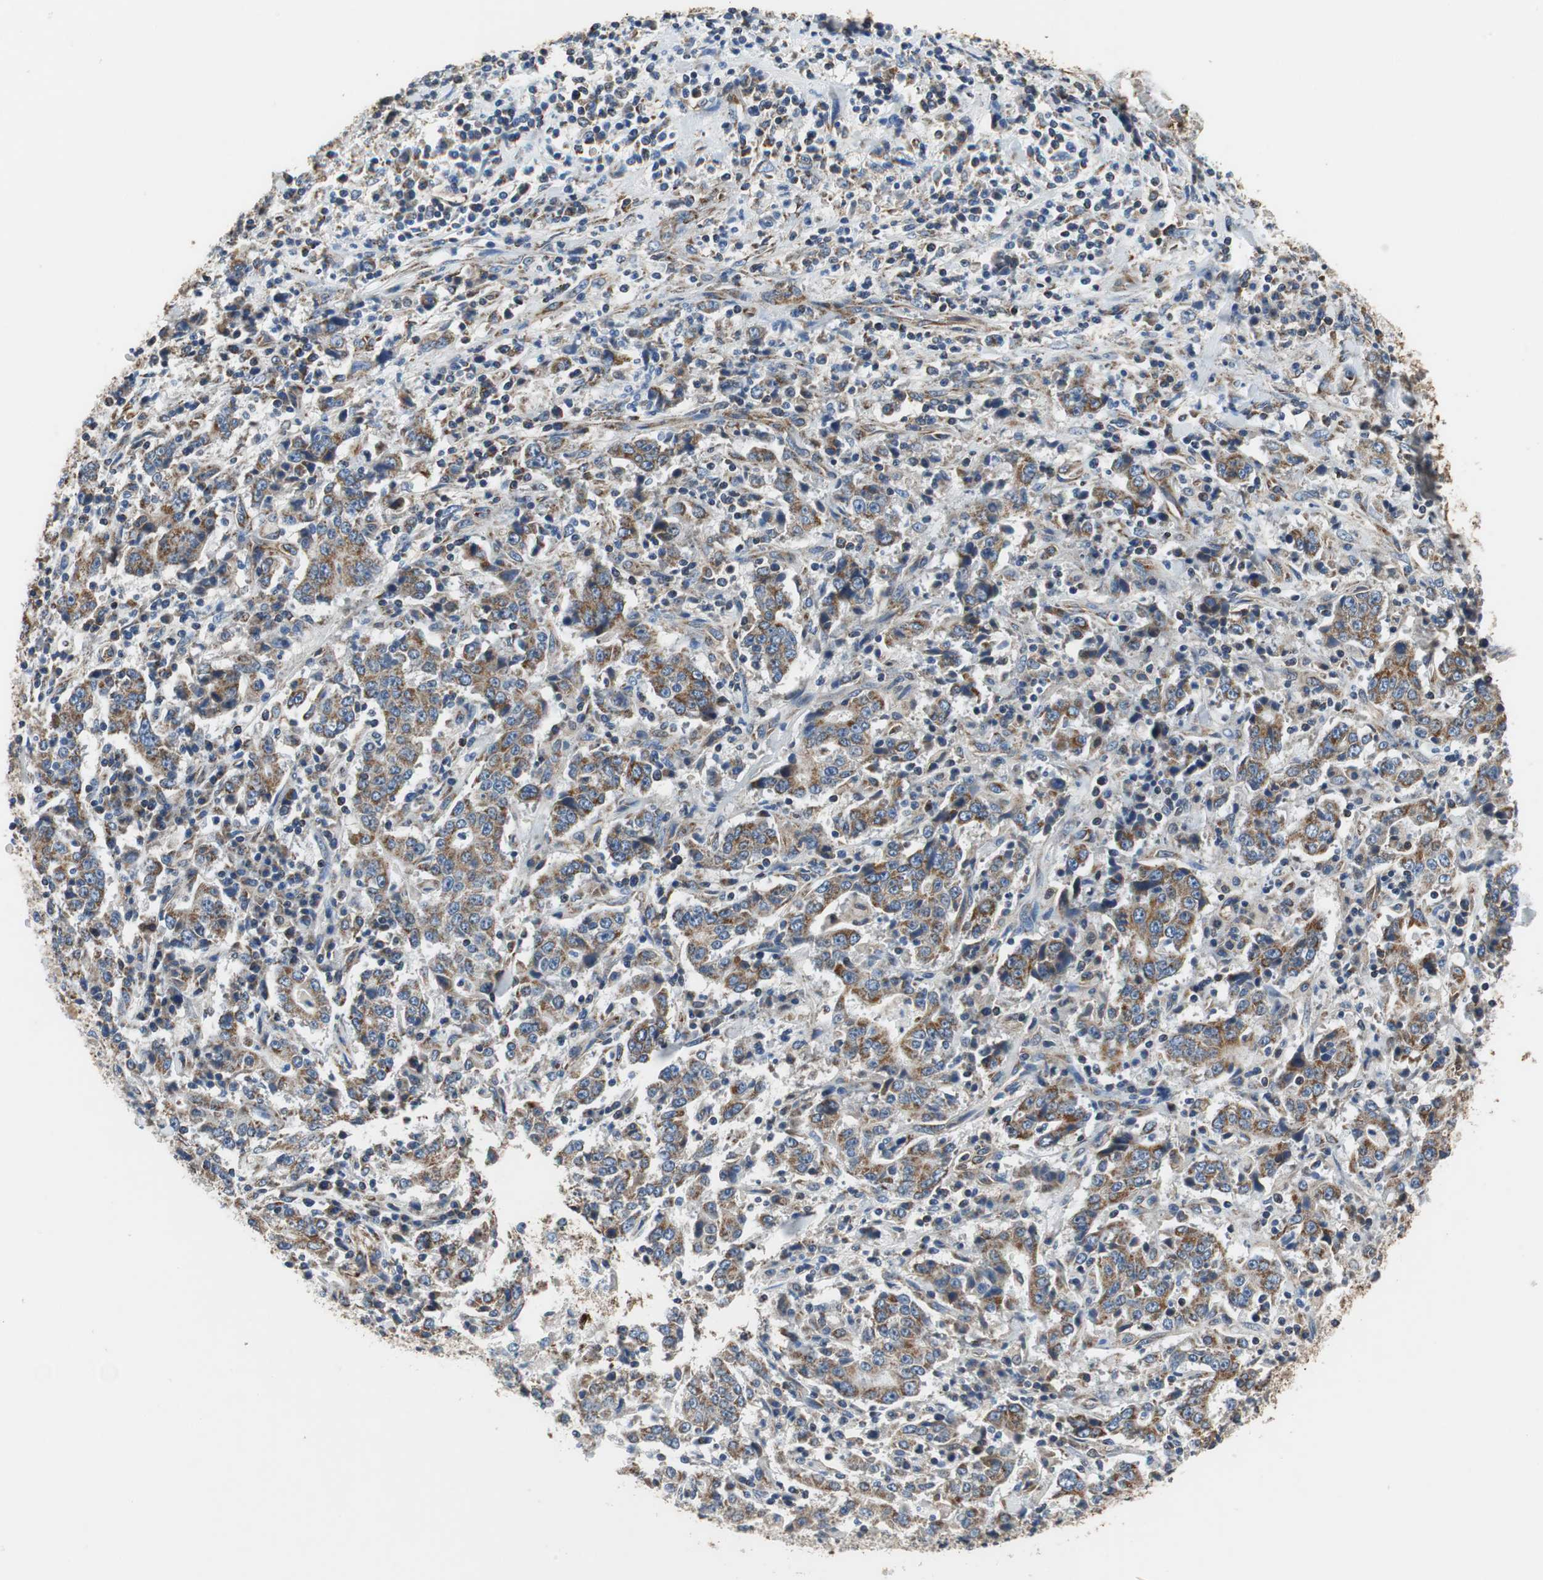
{"staining": {"intensity": "strong", "quantity": ">75%", "location": "cytoplasmic/membranous"}, "tissue": "stomach cancer", "cell_type": "Tumor cells", "image_type": "cancer", "snomed": [{"axis": "morphology", "description": "Normal tissue, NOS"}, {"axis": "morphology", "description": "Adenocarcinoma, NOS"}, {"axis": "topography", "description": "Stomach, upper"}, {"axis": "topography", "description": "Stomach"}], "caption": "A photomicrograph showing strong cytoplasmic/membranous staining in about >75% of tumor cells in stomach cancer, as visualized by brown immunohistochemical staining.", "gene": "GSTK1", "patient": {"sex": "male", "age": 59}}